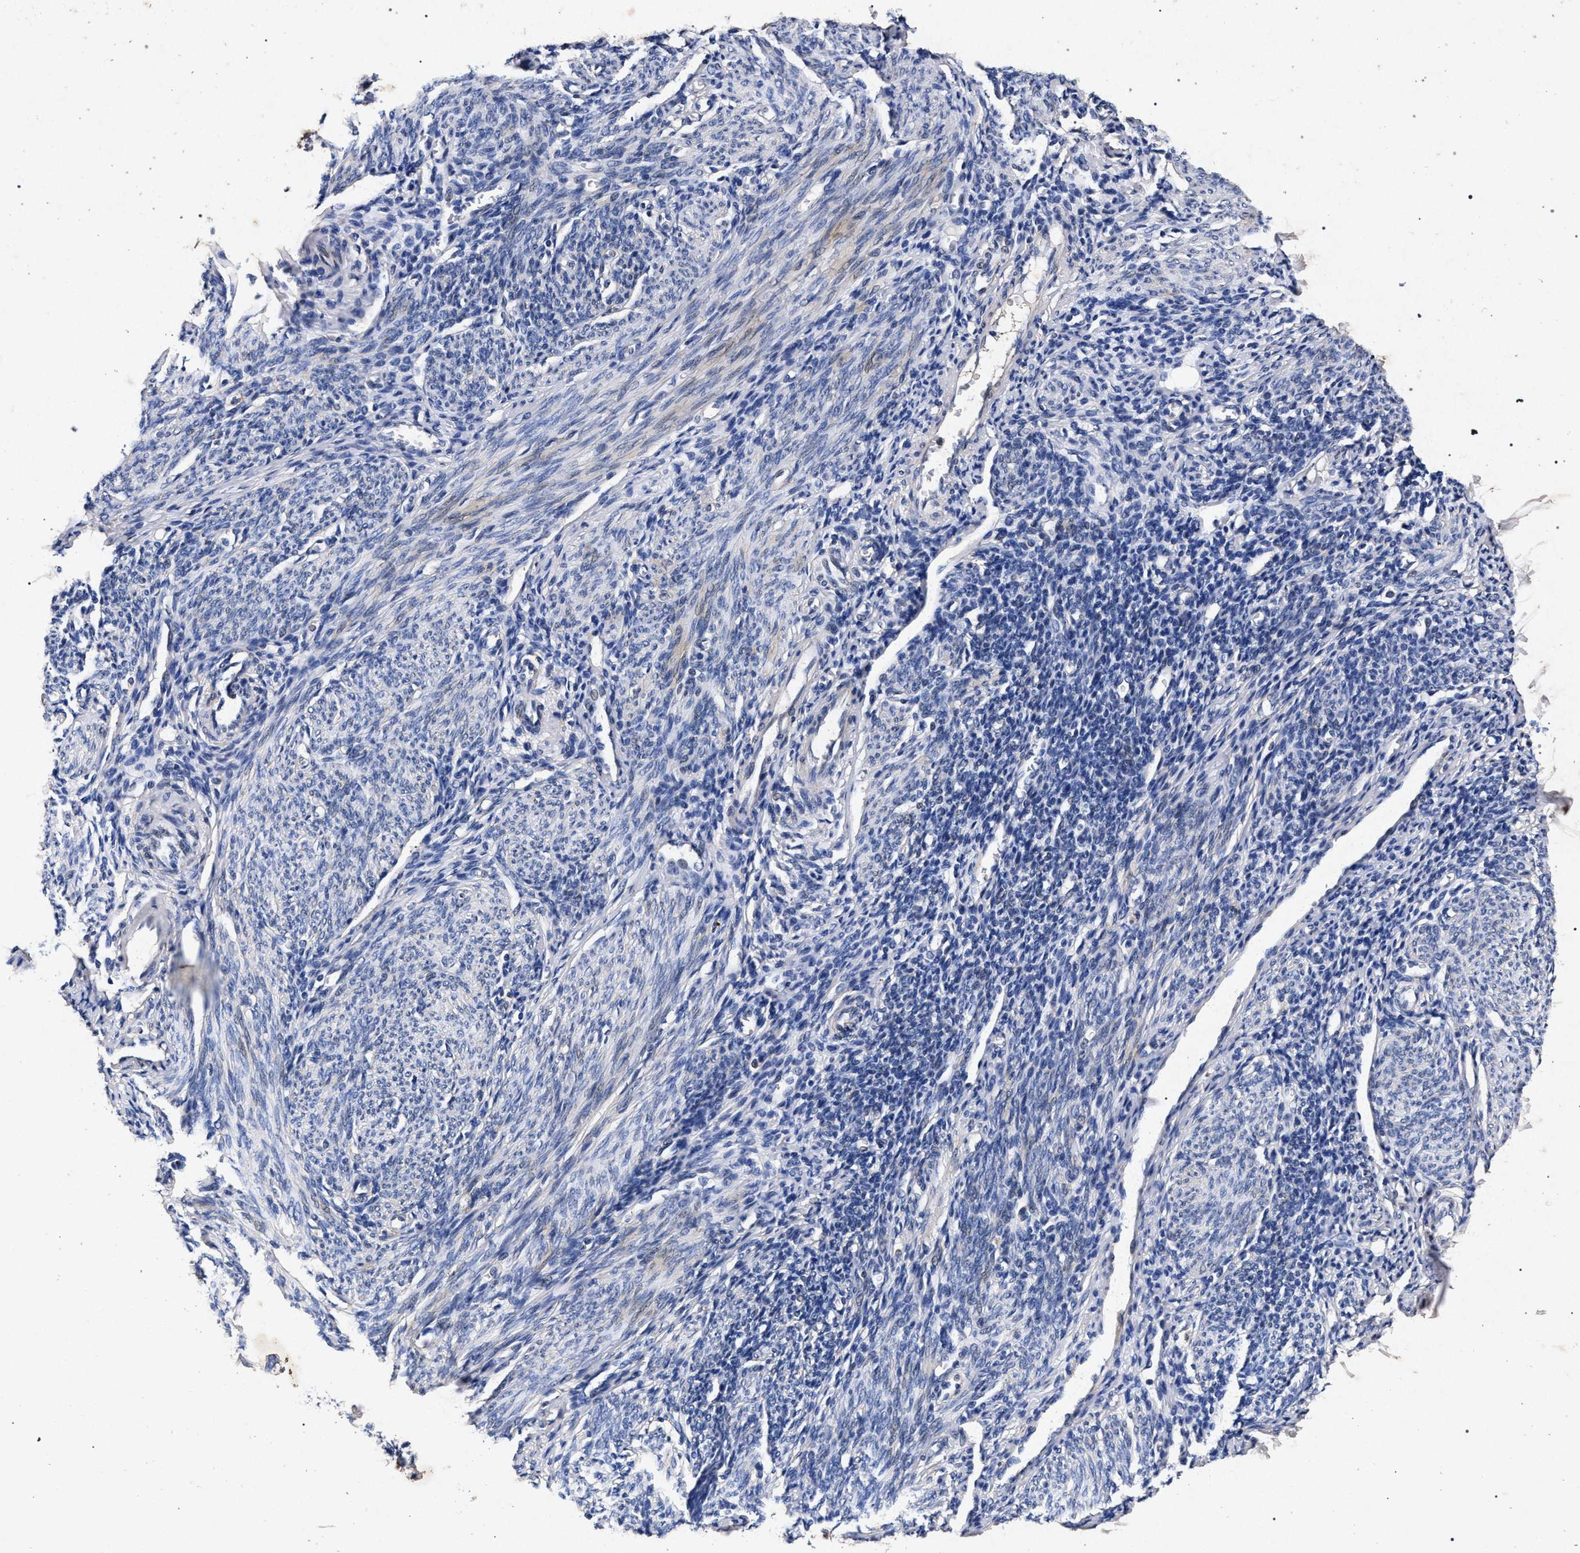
{"staining": {"intensity": "negative", "quantity": "none", "location": "none"}, "tissue": "endometrium", "cell_type": "Cells in endometrial stroma", "image_type": "normal", "snomed": [{"axis": "morphology", "description": "Normal tissue, NOS"}, {"axis": "morphology", "description": "Adenocarcinoma, NOS"}, {"axis": "topography", "description": "Endometrium"}], "caption": "High magnification brightfield microscopy of unremarkable endometrium stained with DAB (3,3'-diaminobenzidine) (brown) and counterstained with hematoxylin (blue): cells in endometrial stroma show no significant positivity.", "gene": "ATP1A2", "patient": {"sex": "female", "age": 57}}